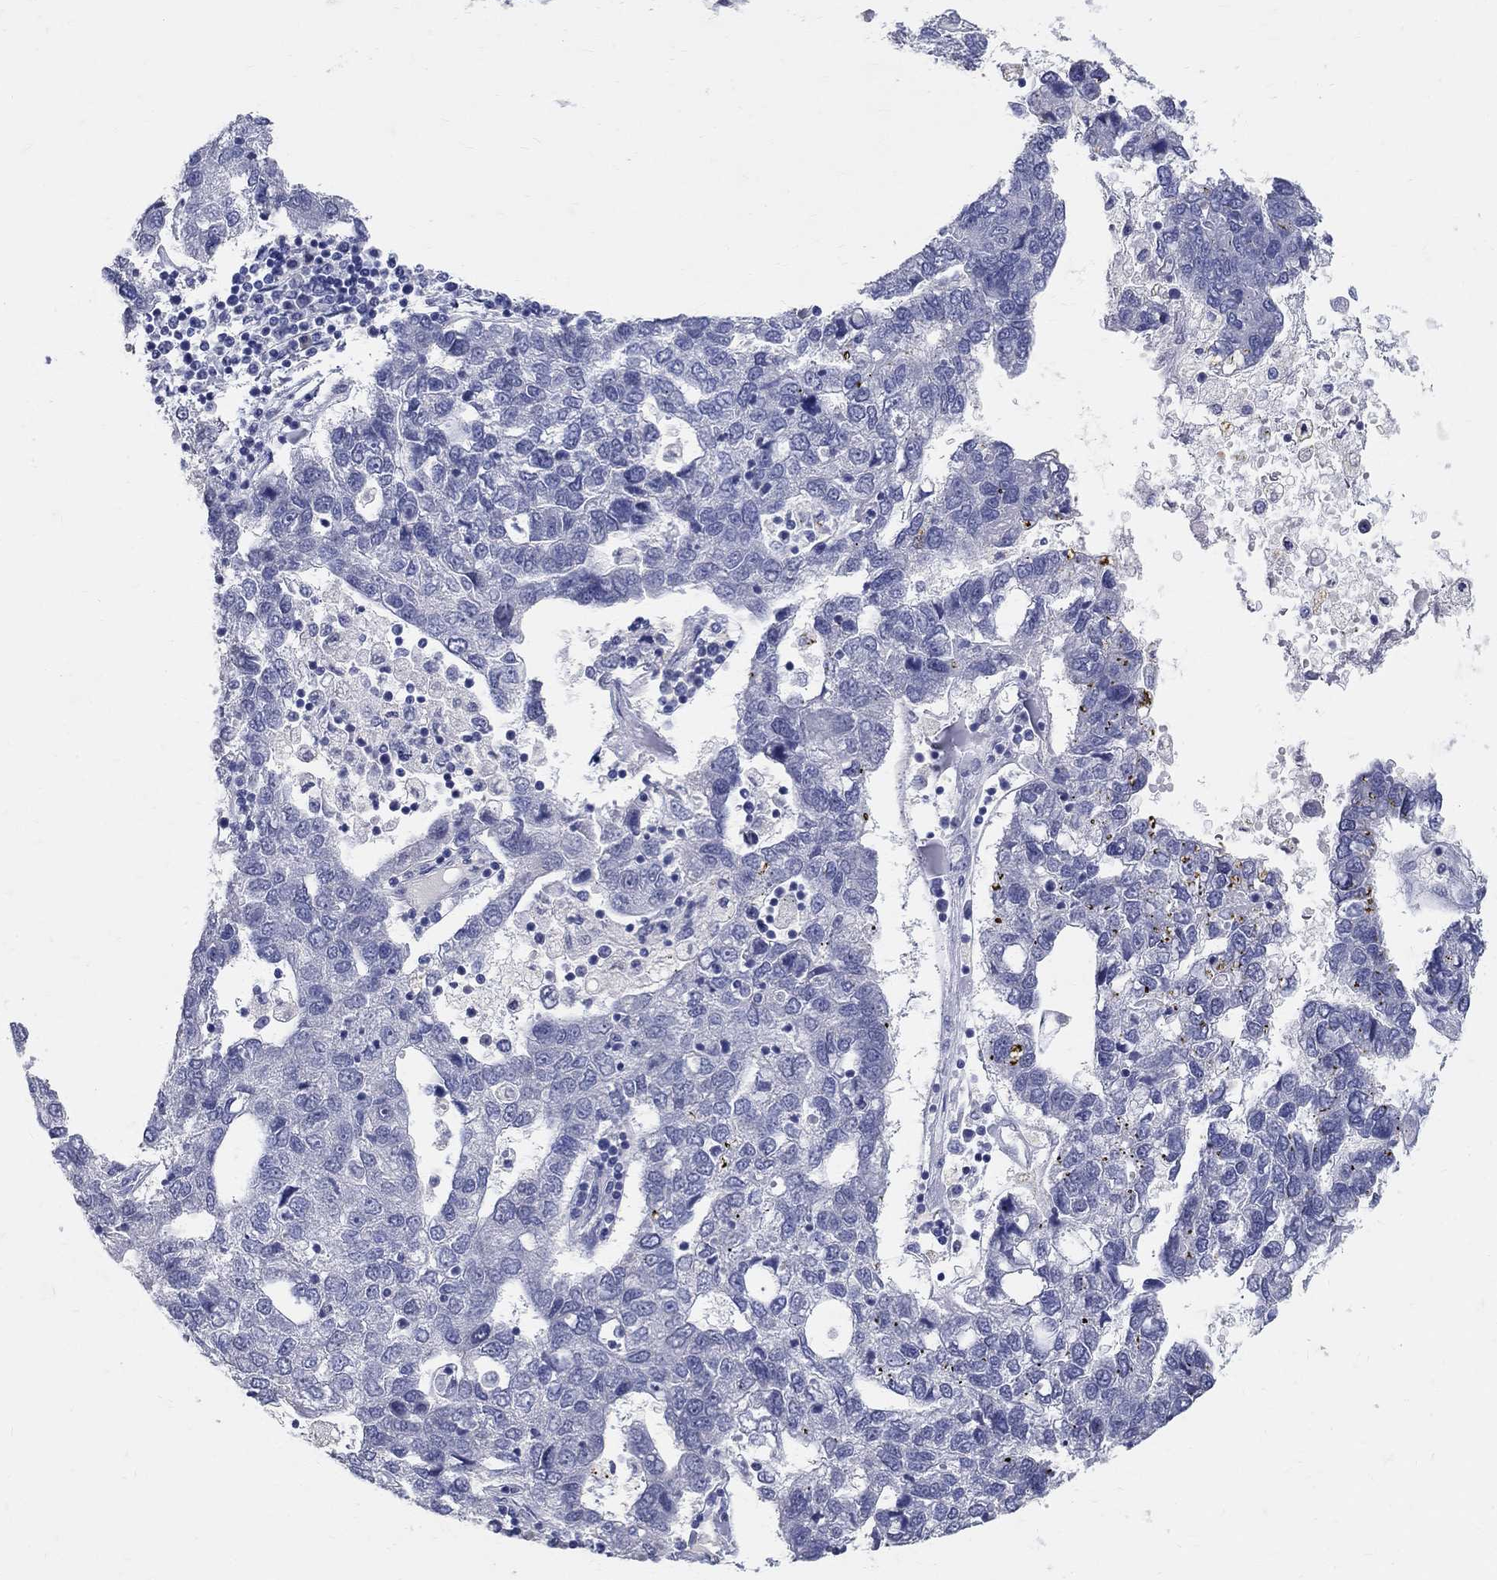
{"staining": {"intensity": "negative", "quantity": "none", "location": "none"}, "tissue": "pancreatic cancer", "cell_type": "Tumor cells", "image_type": "cancer", "snomed": [{"axis": "morphology", "description": "Adenocarcinoma, NOS"}, {"axis": "topography", "description": "Pancreas"}], "caption": "The IHC histopathology image has no significant expression in tumor cells of pancreatic cancer tissue.", "gene": "SOX2", "patient": {"sex": "female", "age": 61}}